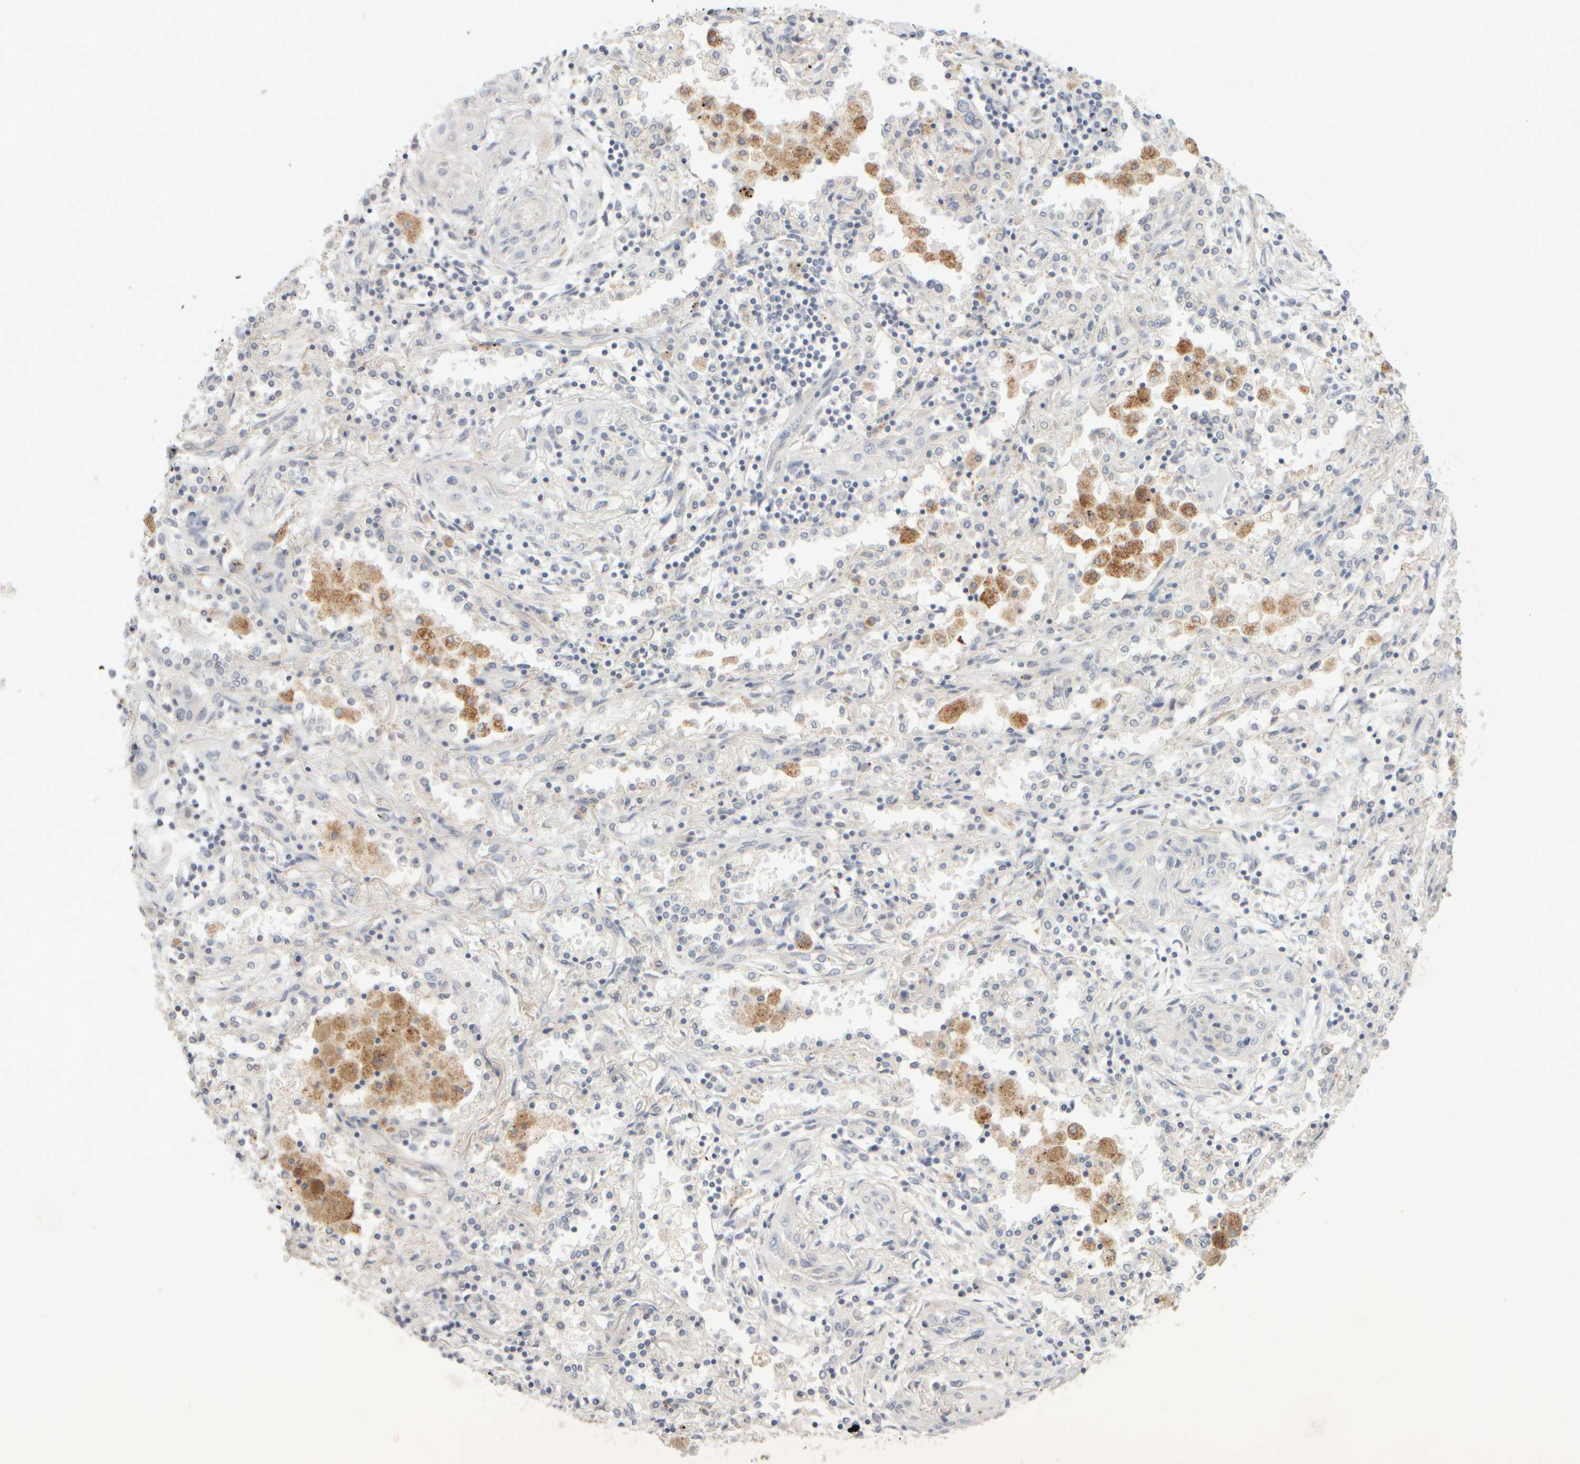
{"staining": {"intensity": "negative", "quantity": "none", "location": "none"}, "tissue": "lung cancer", "cell_type": "Tumor cells", "image_type": "cancer", "snomed": [{"axis": "morphology", "description": "Squamous cell carcinoma, NOS"}, {"axis": "topography", "description": "Lung"}], "caption": "Lung cancer stained for a protein using IHC reveals no positivity tumor cells.", "gene": "ZNF112", "patient": {"sex": "female", "age": 47}}